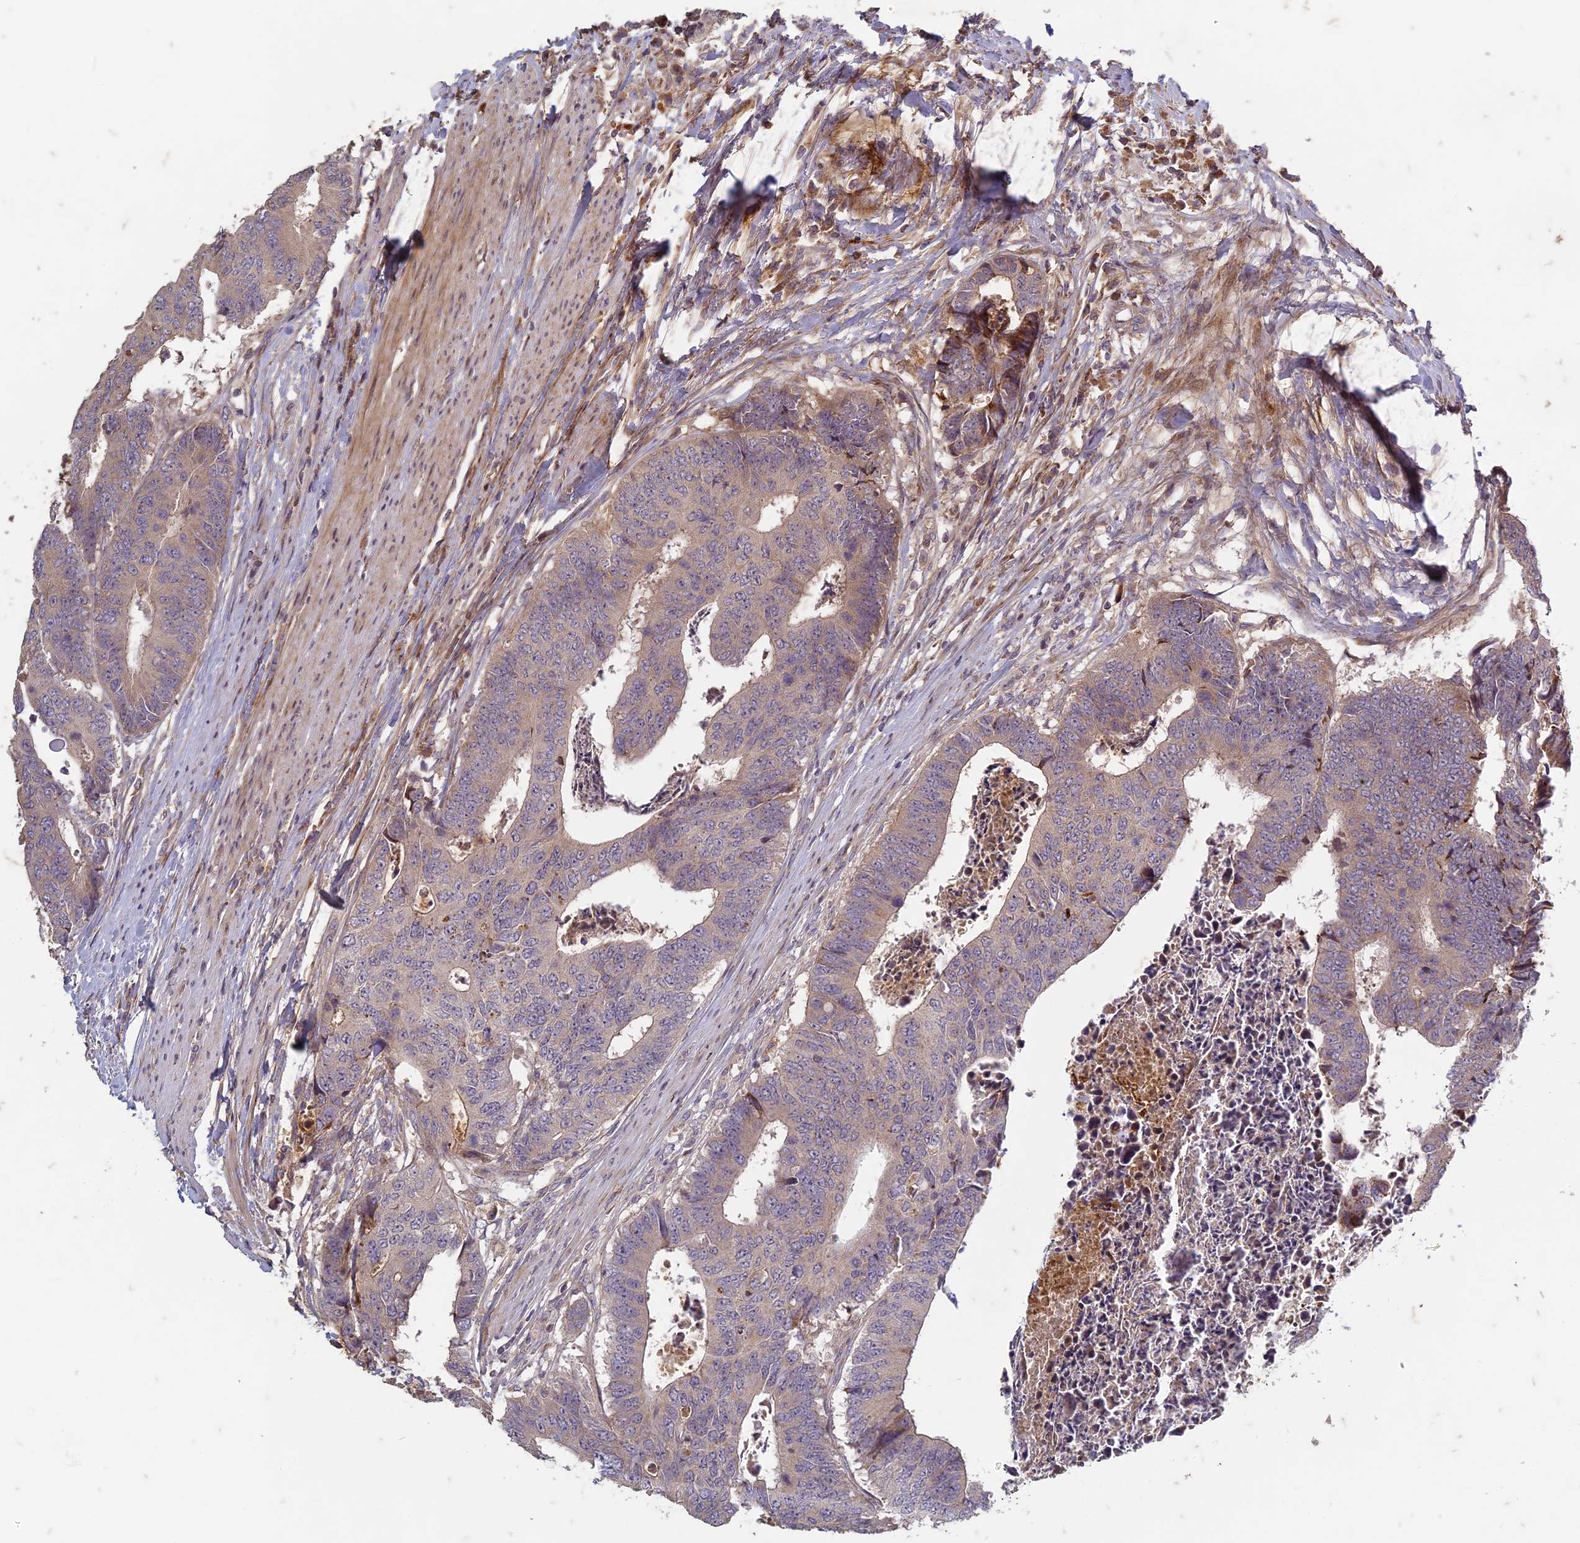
{"staining": {"intensity": "weak", "quantity": "25%-75%", "location": "cytoplasmic/membranous"}, "tissue": "colorectal cancer", "cell_type": "Tumor cells", "image_type": "cancer", "snomed": [{"axis": "morphology", "description": "Adenocarcinoma, NOS"}, {"axis": "topography", "description": "Rectum"}], "caption": "Adenocarcinoma (colorectal) stained with a brown dye demonstrates weak cytoplasmic/membranous positive expression in about 25%-75% of tumor cells.", "gene": "TCF25", "patient": {"sex": "male", "age": 84}}